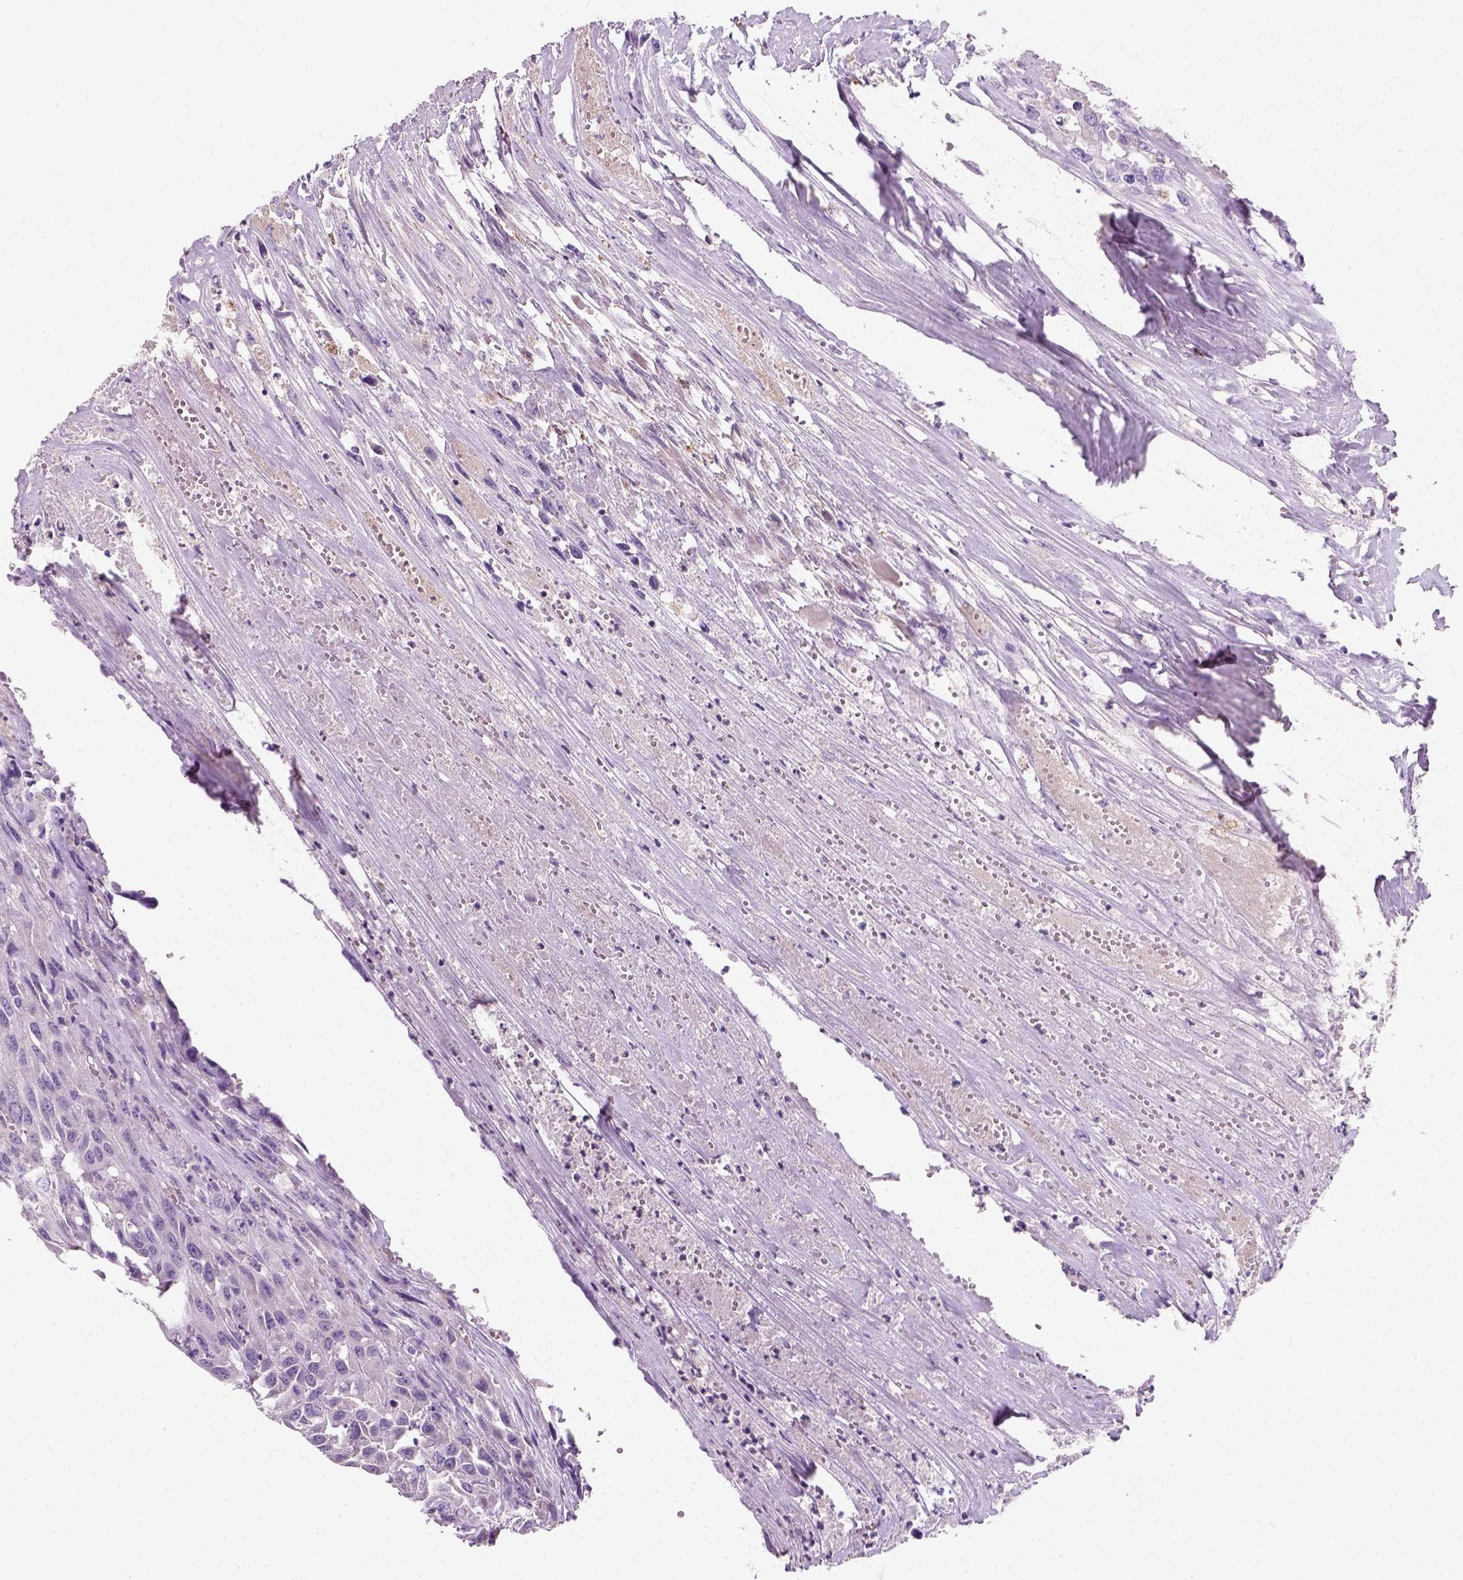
{"staining": {"intensity": "negative", "quantity": "none", "location": "none"}, "tissue": "urothelial cancer", "cell_type": "Tumor cells", "image_type": "cancer", "snomed": [{"axis": "morphology", "description": "Urothelial carcinoma, High grade"}, {"axis": "topography", "description": "Urinary bladder"}], "caption": "An IHC image of urothelial cancer is shown. There is no staining in tumor cells of urothelial cancer.", "gene": "CHODL", "patient": {"sex": "male", "age": 67}}